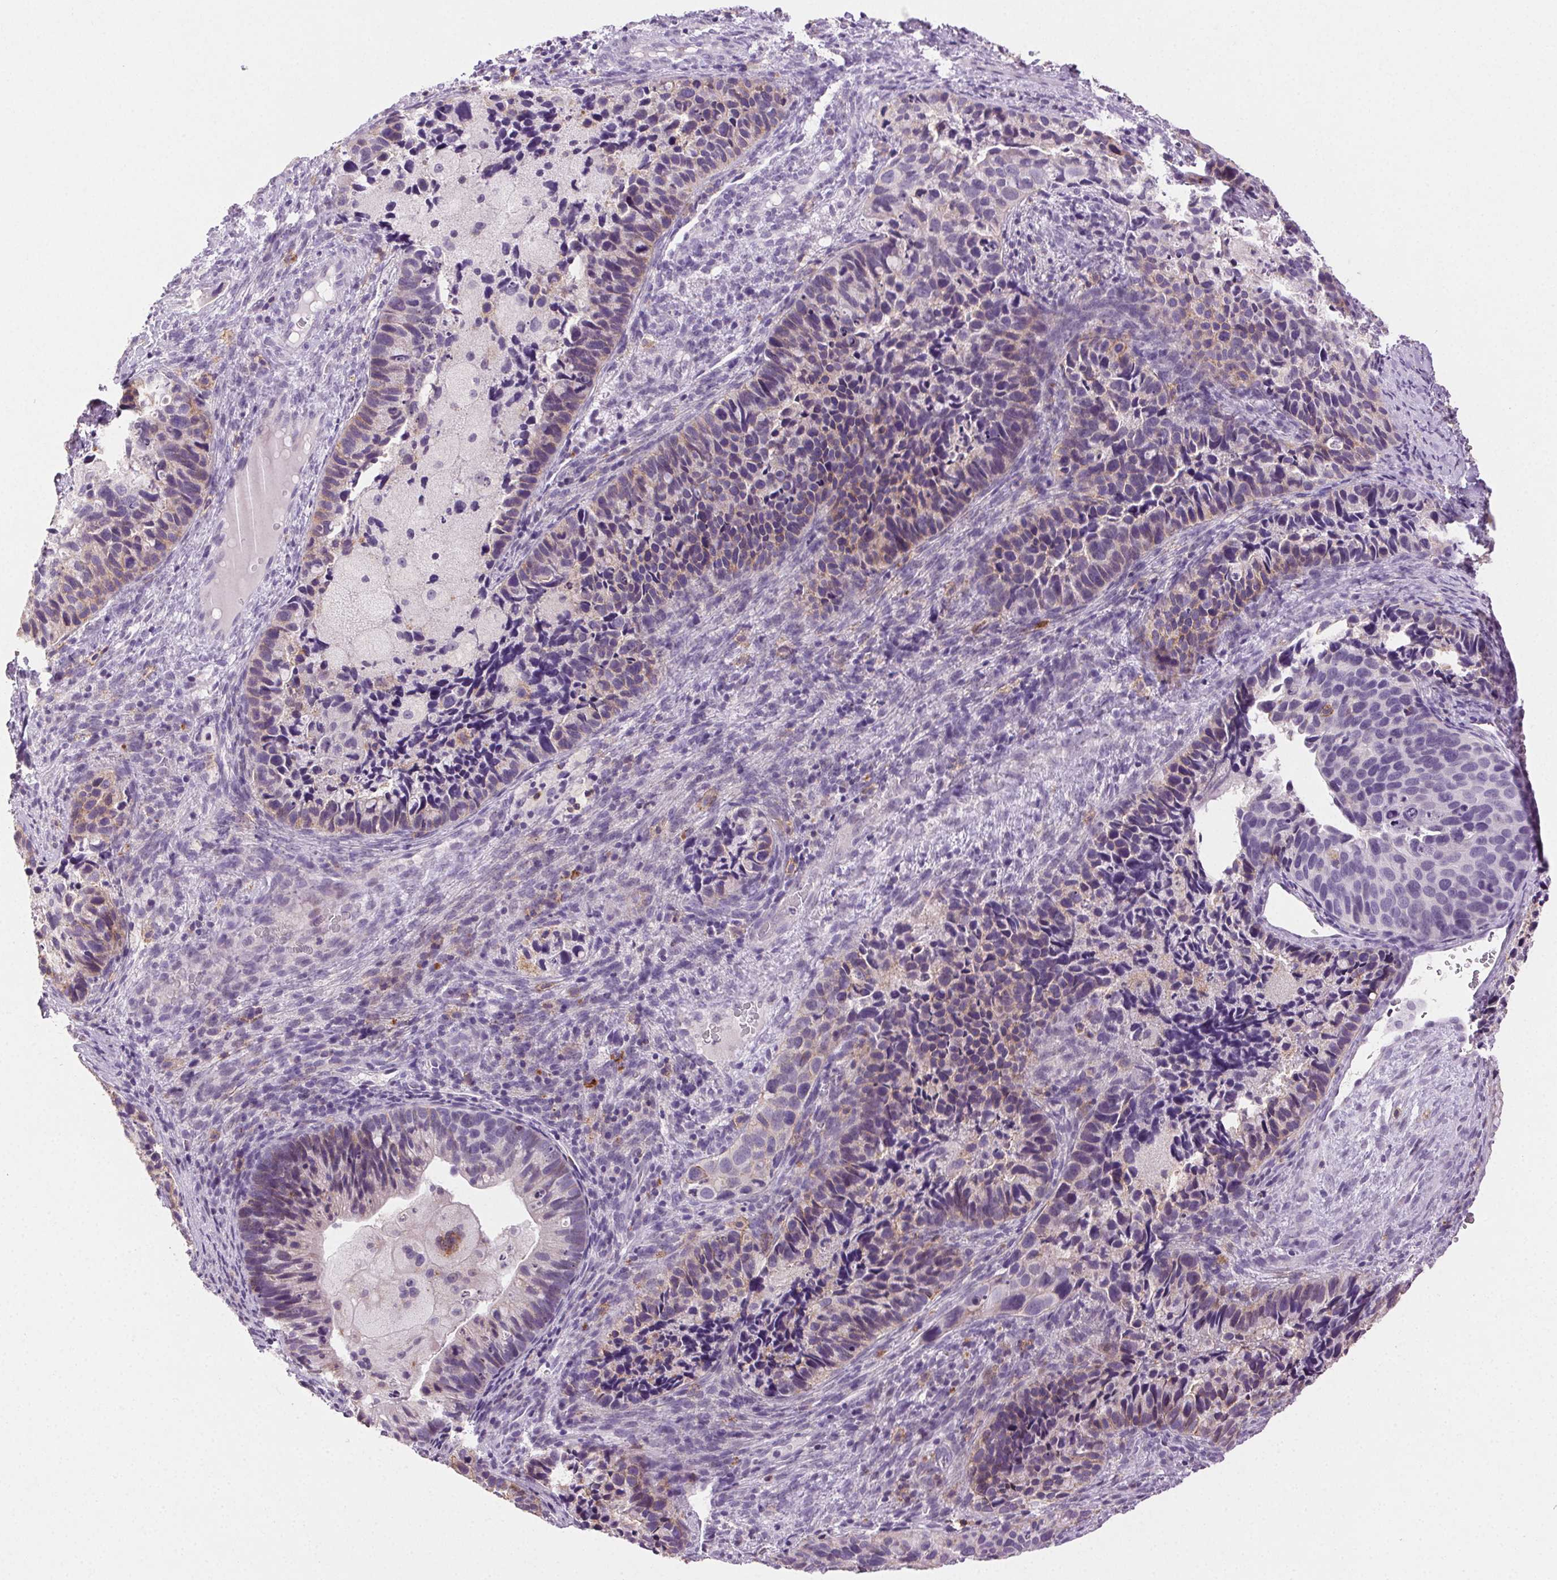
{"staining": {"intensity": "negative", "quantity": "none", "location": "none"}, "tissue": "cervical cancer", "cell_type": "Tumor cells", "image_type": "cancer", "snomed": [{"axis": "morphology", "description": "Squamous cell carcinoma, NOS"}, {"axis": "topography", "description": "Cervix"}], "caption": "Human cervical cancer stained for a protein using IHC reveals no expression in tumor cells.", "gene": "AKAP5", "patient": {"sex": "female", "age": 38}}